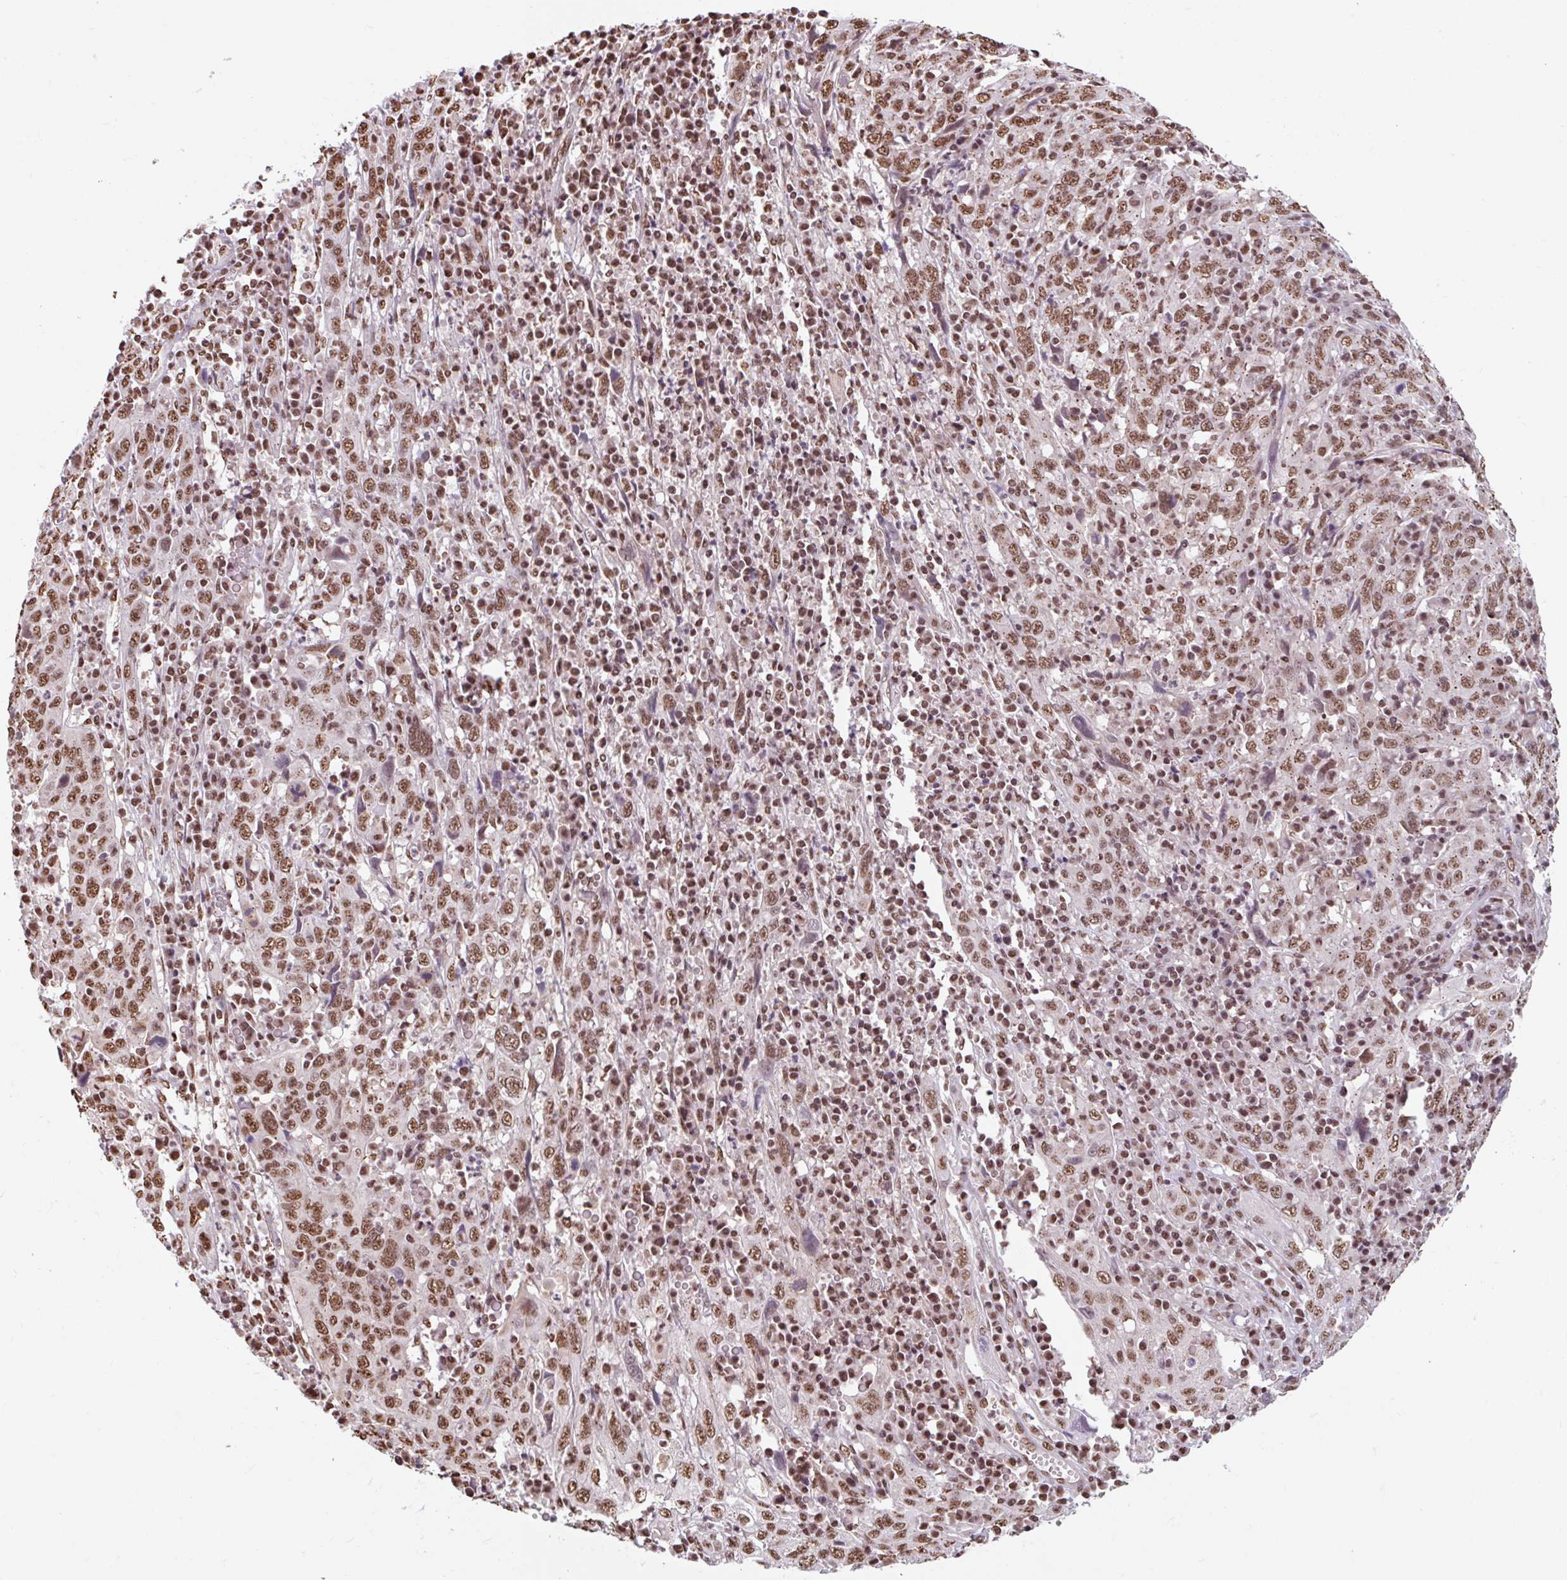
{"staining": {"intensity": "moderate", "quantity": ">75%", "location": "nuclear"}, "tissue": "cervical cancer", "cell_type": "Tumor cells", "image_type": "cancer", "snomed": [{"axis": "morphology", "description": "Squamous cell carcinoma, NOS"}, {"axis": "topography", "description": "Cervix"}], "caption": "A medium amount of moderate nuclear staining is identified in about >75% of tumor cells in squamous cell carcinoma (cervical) tissue. Ihc stains the protein of interest in brown and the nuclei are stained blue.", "gene": "BICRA", "patient": {"sex": "female", "age": 46}}